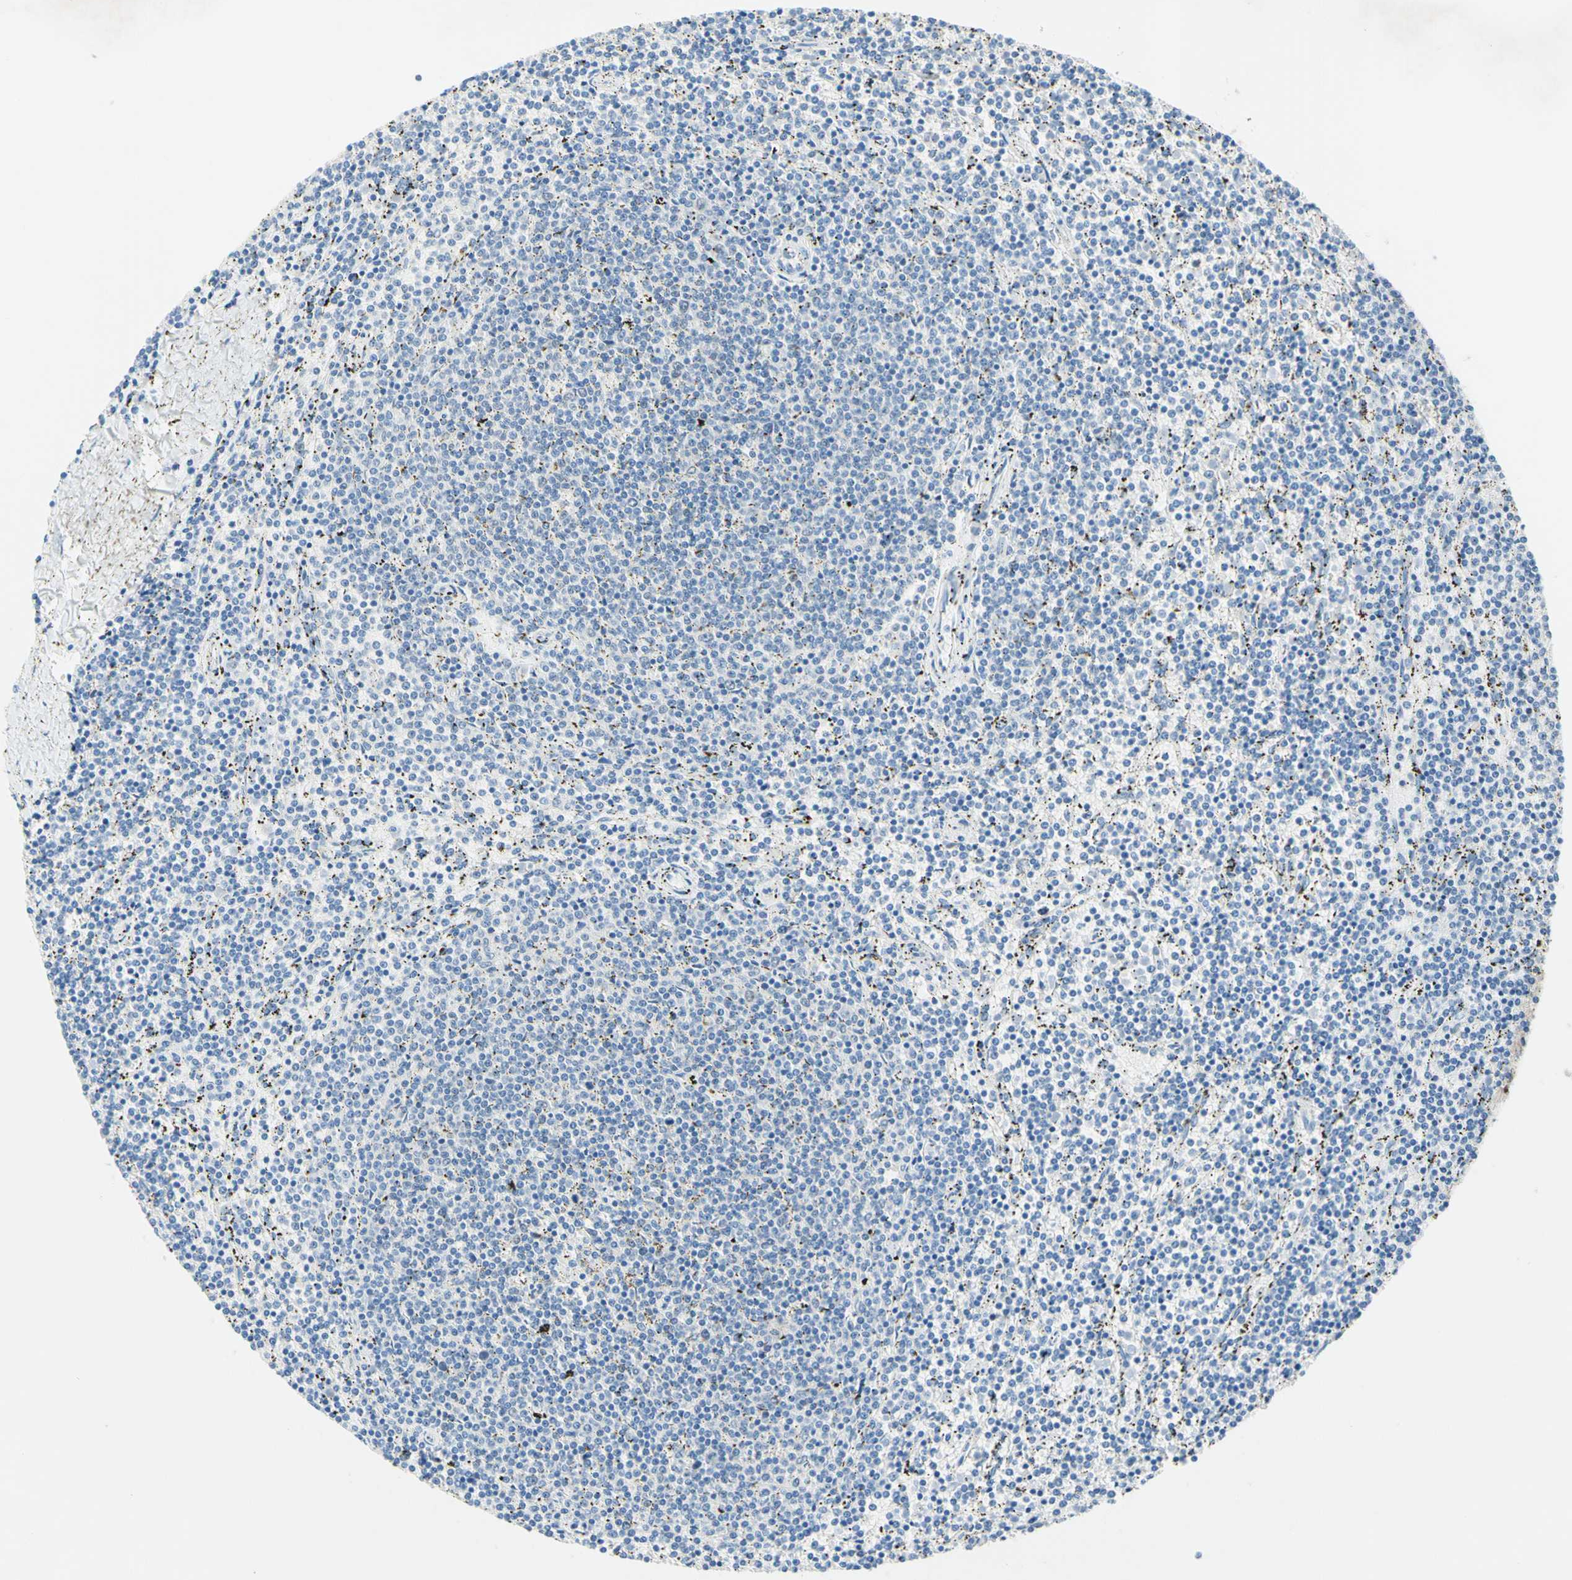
{"staining": {"intensity": "negative", "quantity": "none", "location": "none"}, "tissue": "lymphoma", "cell_type": "Tumor cells", "image_type": "cancer", "snomed": [{"axis": "morphology", "description": "Malignant lymphoma, non-Hodgkin's type, Low grade"}, {"axis": "topography", "description": "Spleen"}], "caption": "An image of human lymphoma is negative for staining in tumor cells.", "gene": "MFF", "patient": {"sex": "female", "age": 50}}